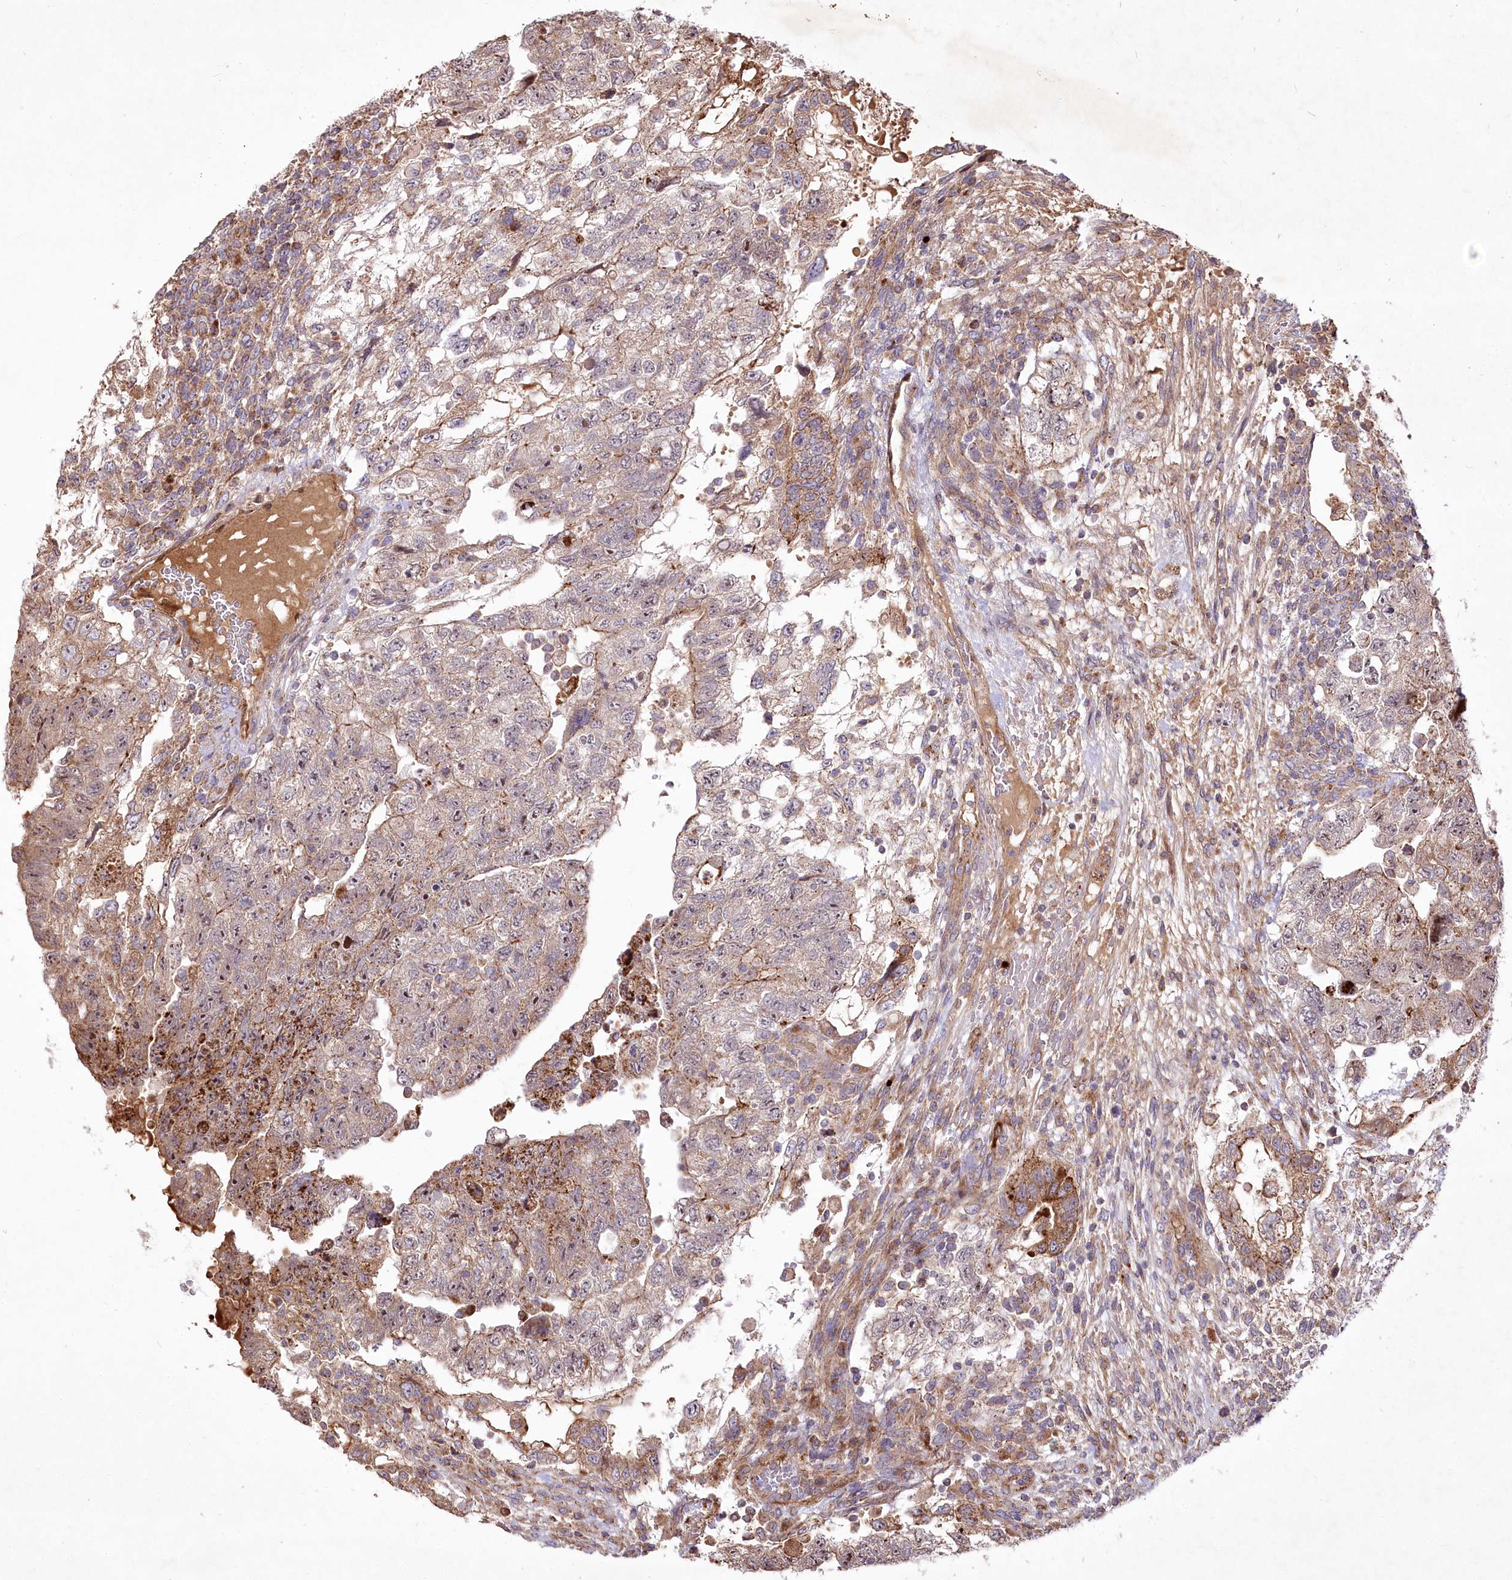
{"staining": {"intensity": "weak", "quantity": ">75%", "location": "cytoplasmic/membranous"}, "tissue": "testis cancer", "cell_type": "Tumor cells", "image_type": "cancer", "snomed": [{"axis": "morphology", "description": "Carcinoma, Embryonal, NOS"}, {"axis": "topography", "description": "Testis"}], "caption": "An image showing weak cytoplasmic/membranous positivity in approximately >75% of tumor cells in embryonal carcinoma (testis), as visualized by brown immunohistochemical staining.", "gene": "PSTK", "patient": {"sex": "male", "age": 36}}